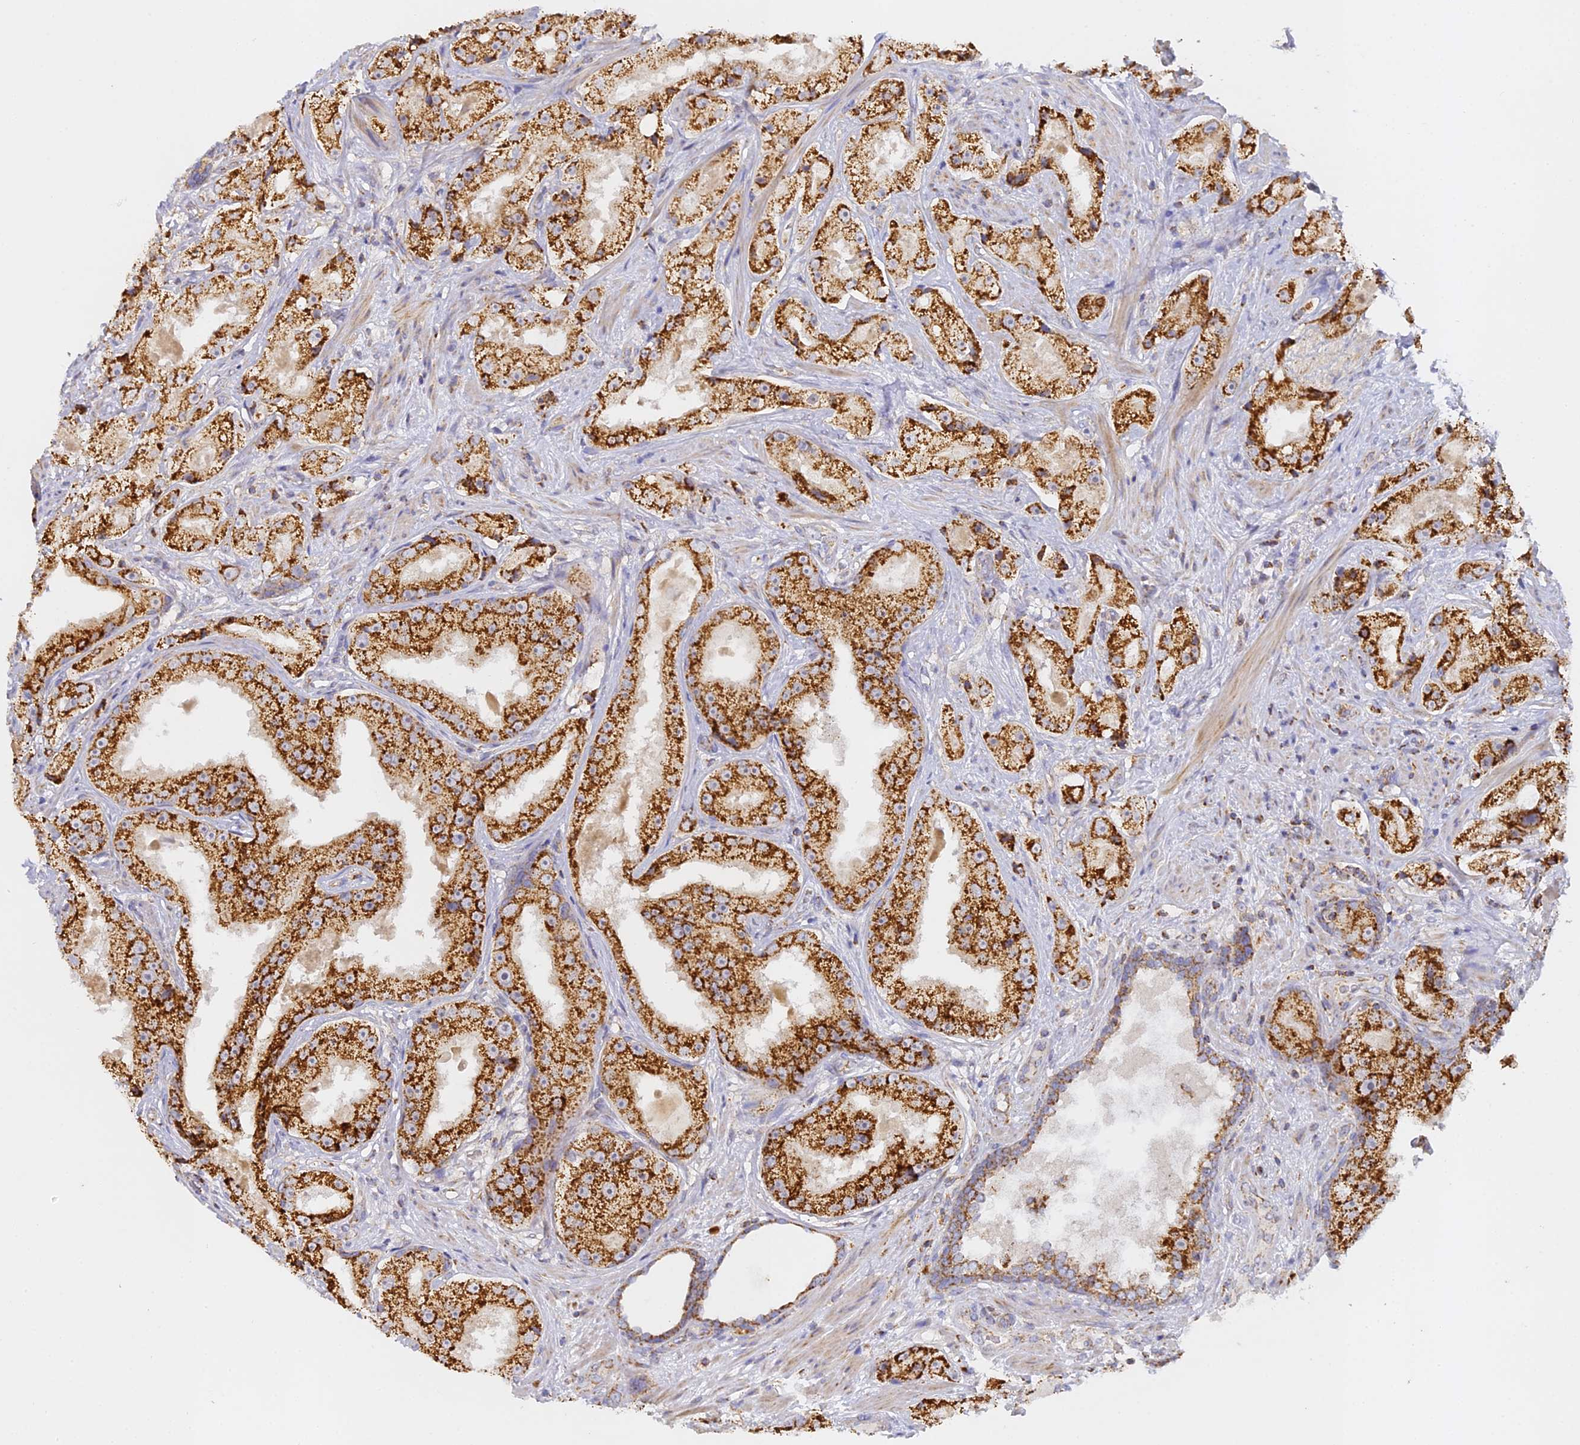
{"staining": {"intensity": "strong", "quantity": ">75%", "location": "cytoplasmic/membranous"}, "tissue": "prostate cancer", "cell_type": "Tumor cells", "image_type": "cancer", "snomed": [{"axis": "morphology", "description": "Adenocarcinoma, High grade"}, {"axis": "topography", "description": "Prostate"}], "caption": "The micrograph displays a brown stain indicating the presence of a protein in the cytoplasmic/membranous of tumor cells in high-grade adenocarcinoma (prostate).", "gene": "DONSON", "patient": {"sex": "male", "age": 73}}